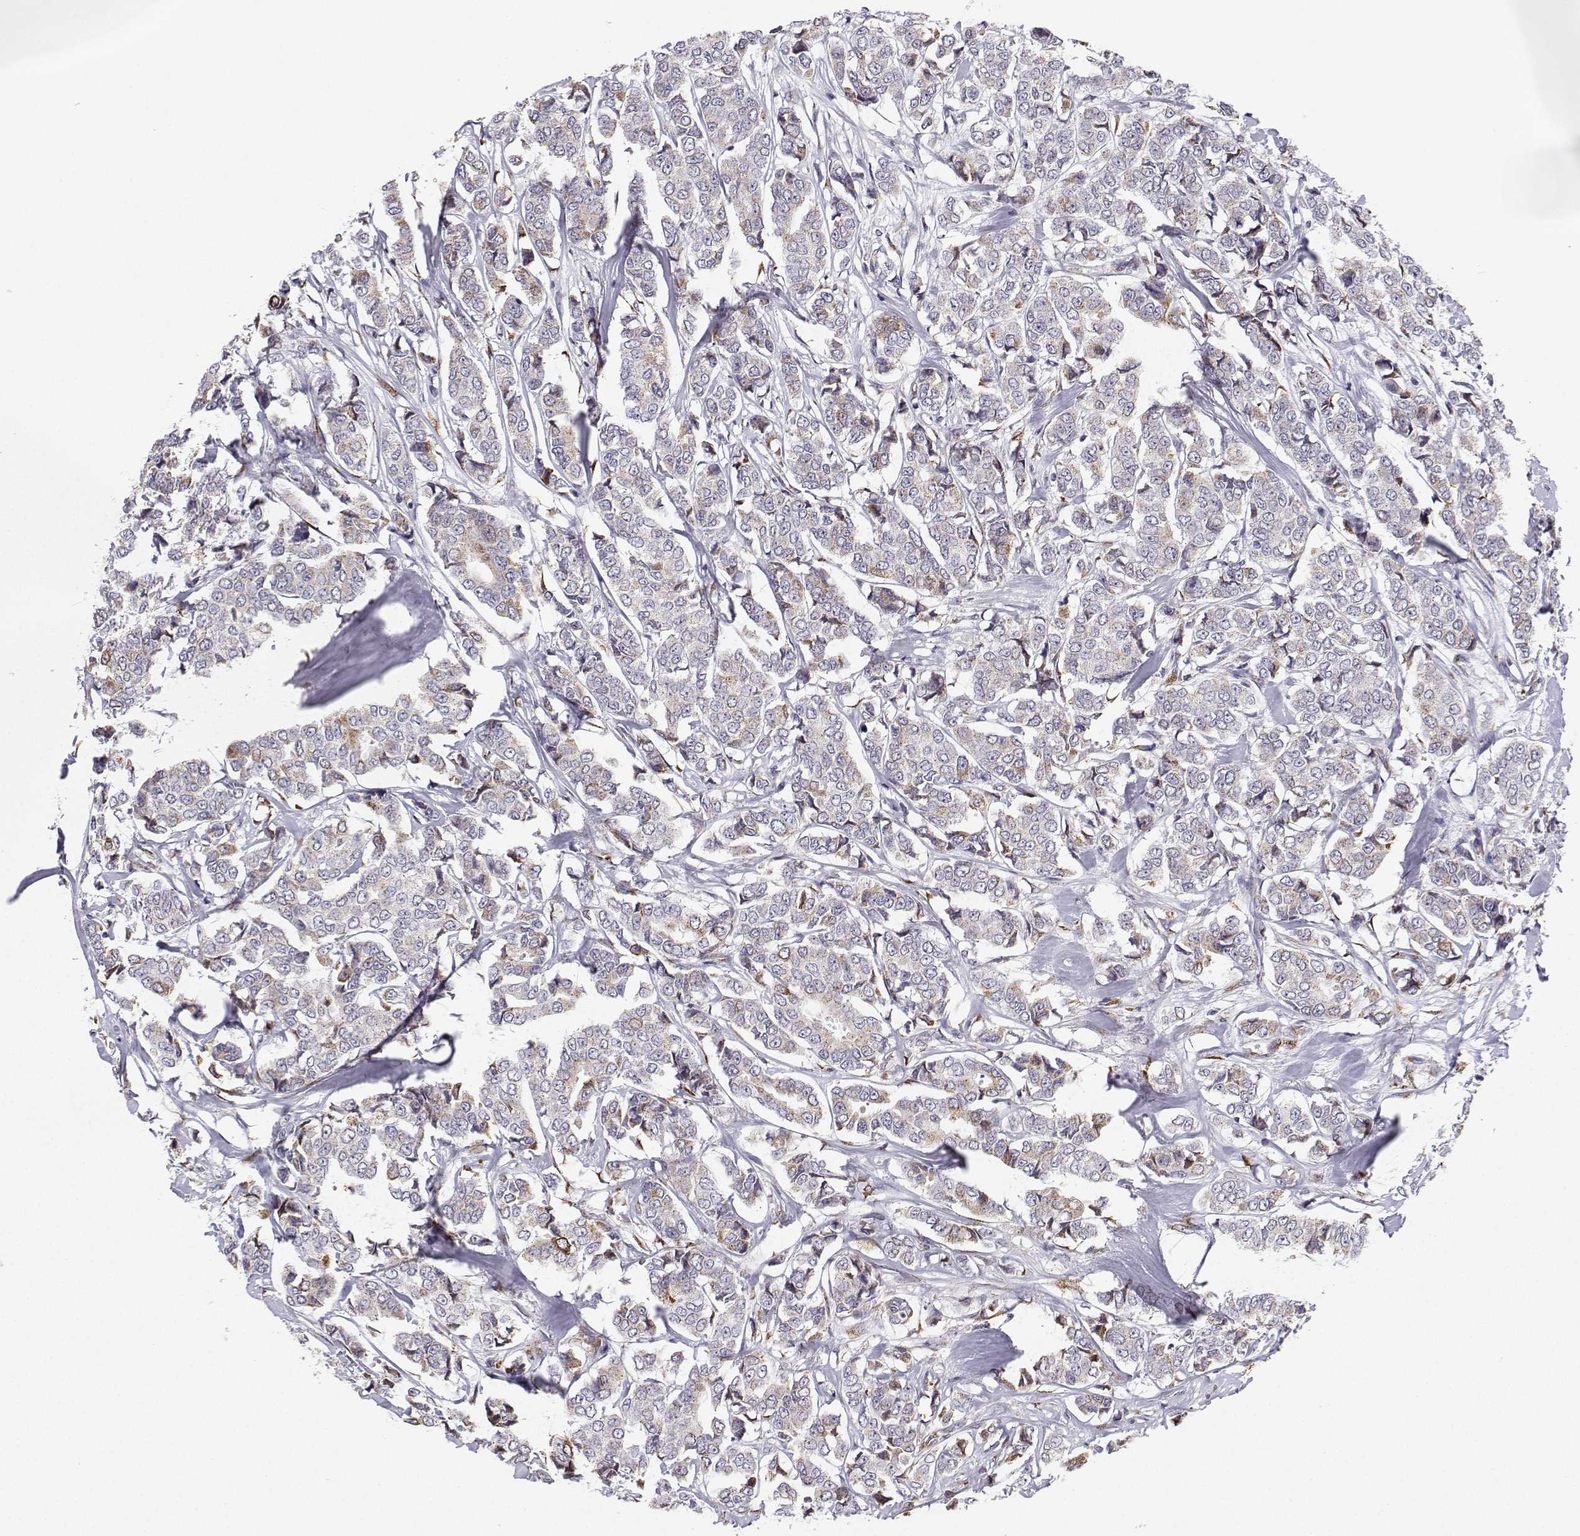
{"staining": {"intensity": "moderate", "quantity": "<25%", "location": "cytoplasmic/membranous"}, "tissue": "breast cancer", "cell_type": "Tumor cells", "image_type": "cancer", "snomed": [{"axis": "morphology", "description": "Duct carcinoma"}, {"axis": "topography", "description": "Breast"}], "caption": "High-power microscopy captured an IHC histopathology image of breast invasive ductal carcinoma, revealing moderate cytoplasmic/membranous expression in approximately <25% of tumor cells.", "gene": "STARD13", "patient": {"sex": "female", "age": 94}}